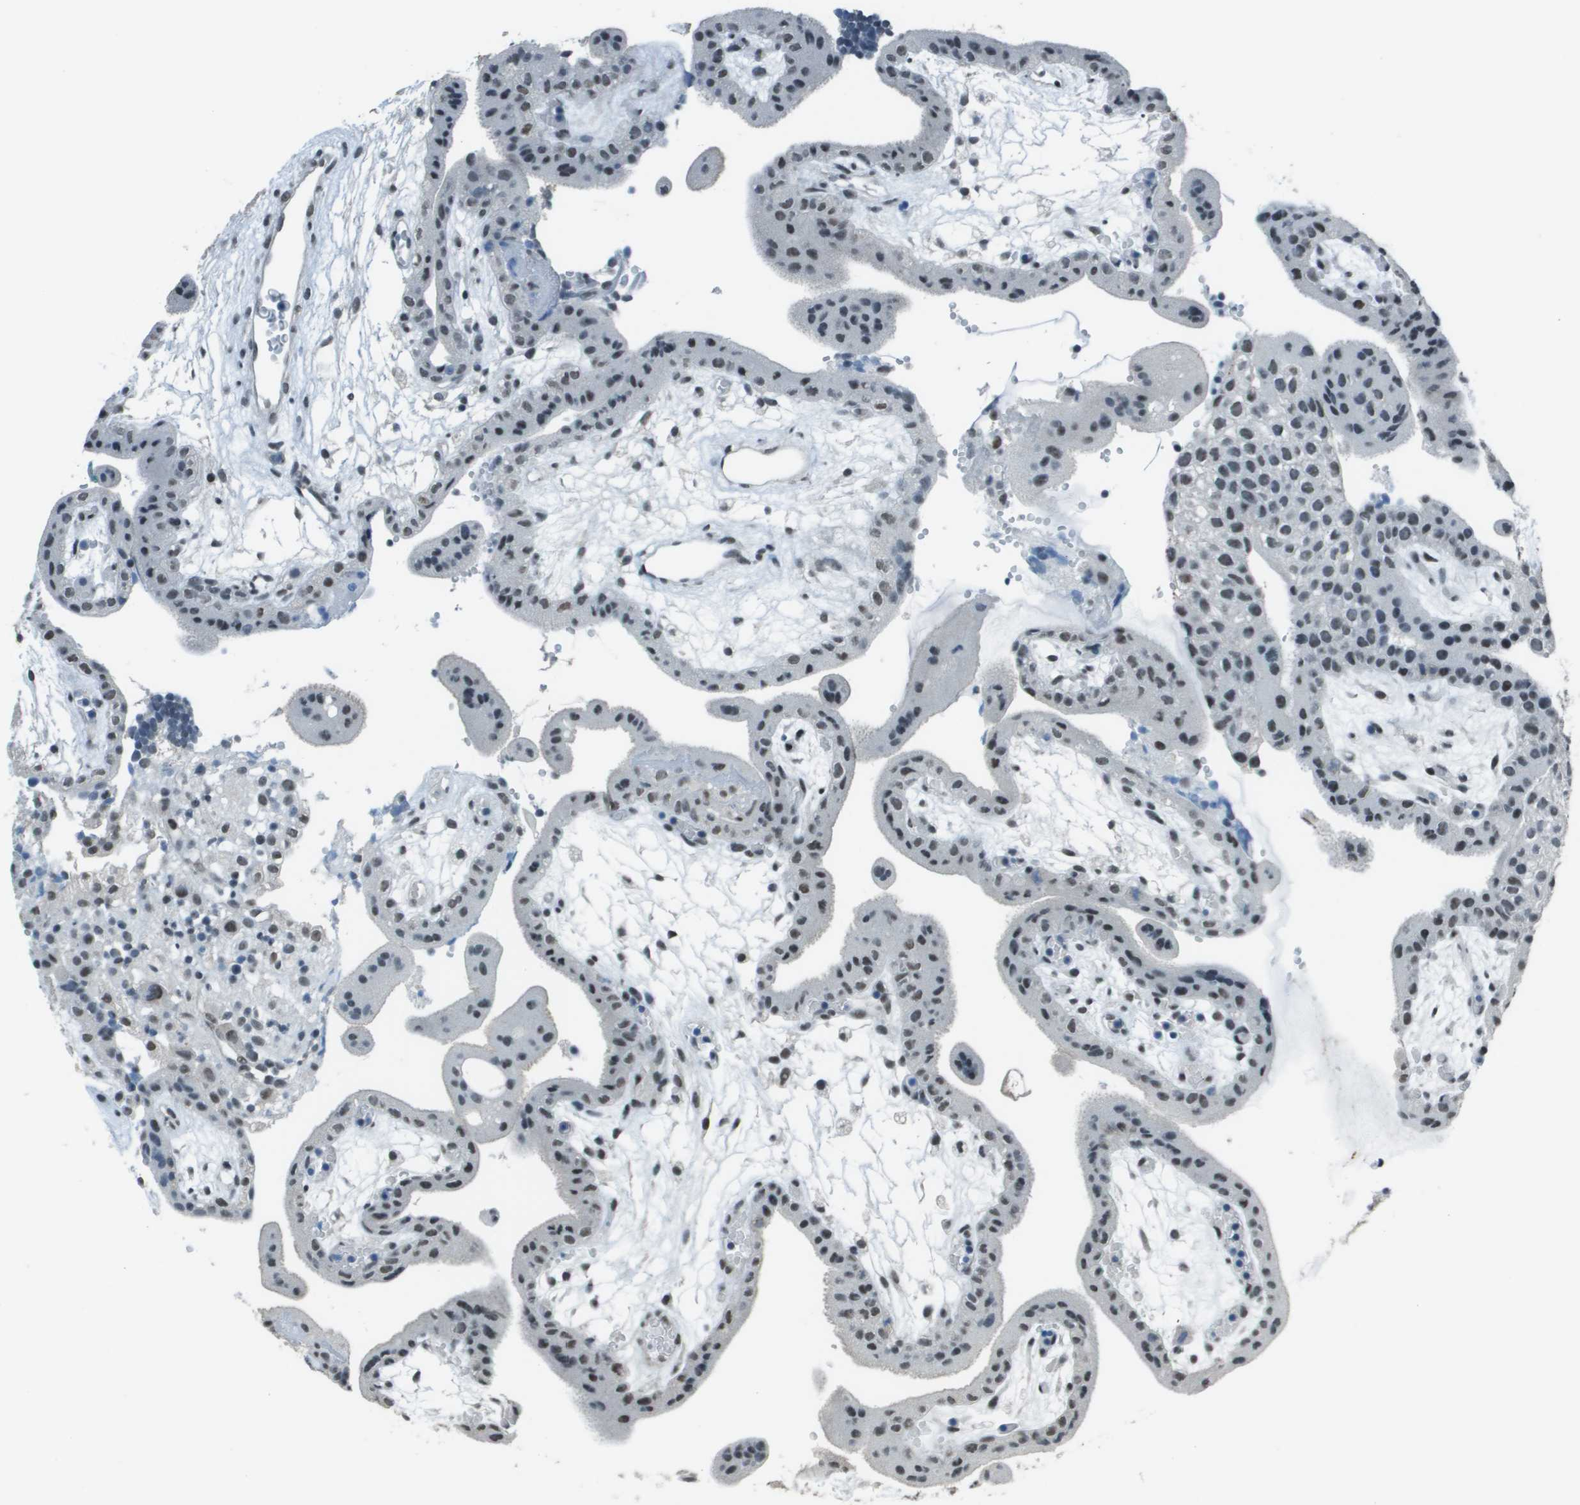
{"staining": {"intensity": "moderate", "quantity": "25%-75%", "location": "nuclear"}, "tissue": "placenta", "cell_type": "Decidual cells", "image_type": "normal", "snomed": [{"axis": "morphology", "description": "Normal tissue, NOS"}, {"axis": "topography", "description": "Placenta"}], "caption": "Immunohistochemistry (IHC) image of unremarkable placenta: placenta stained using immunohistochemistry (IHC) demonstrates medium levels of moderate protein expression localized specifically in the nuclear of decidual cells, appearing as a nuclear brown color.", "gene": "DEPDC1", "patient": {"sex": "female", "age": 18}}